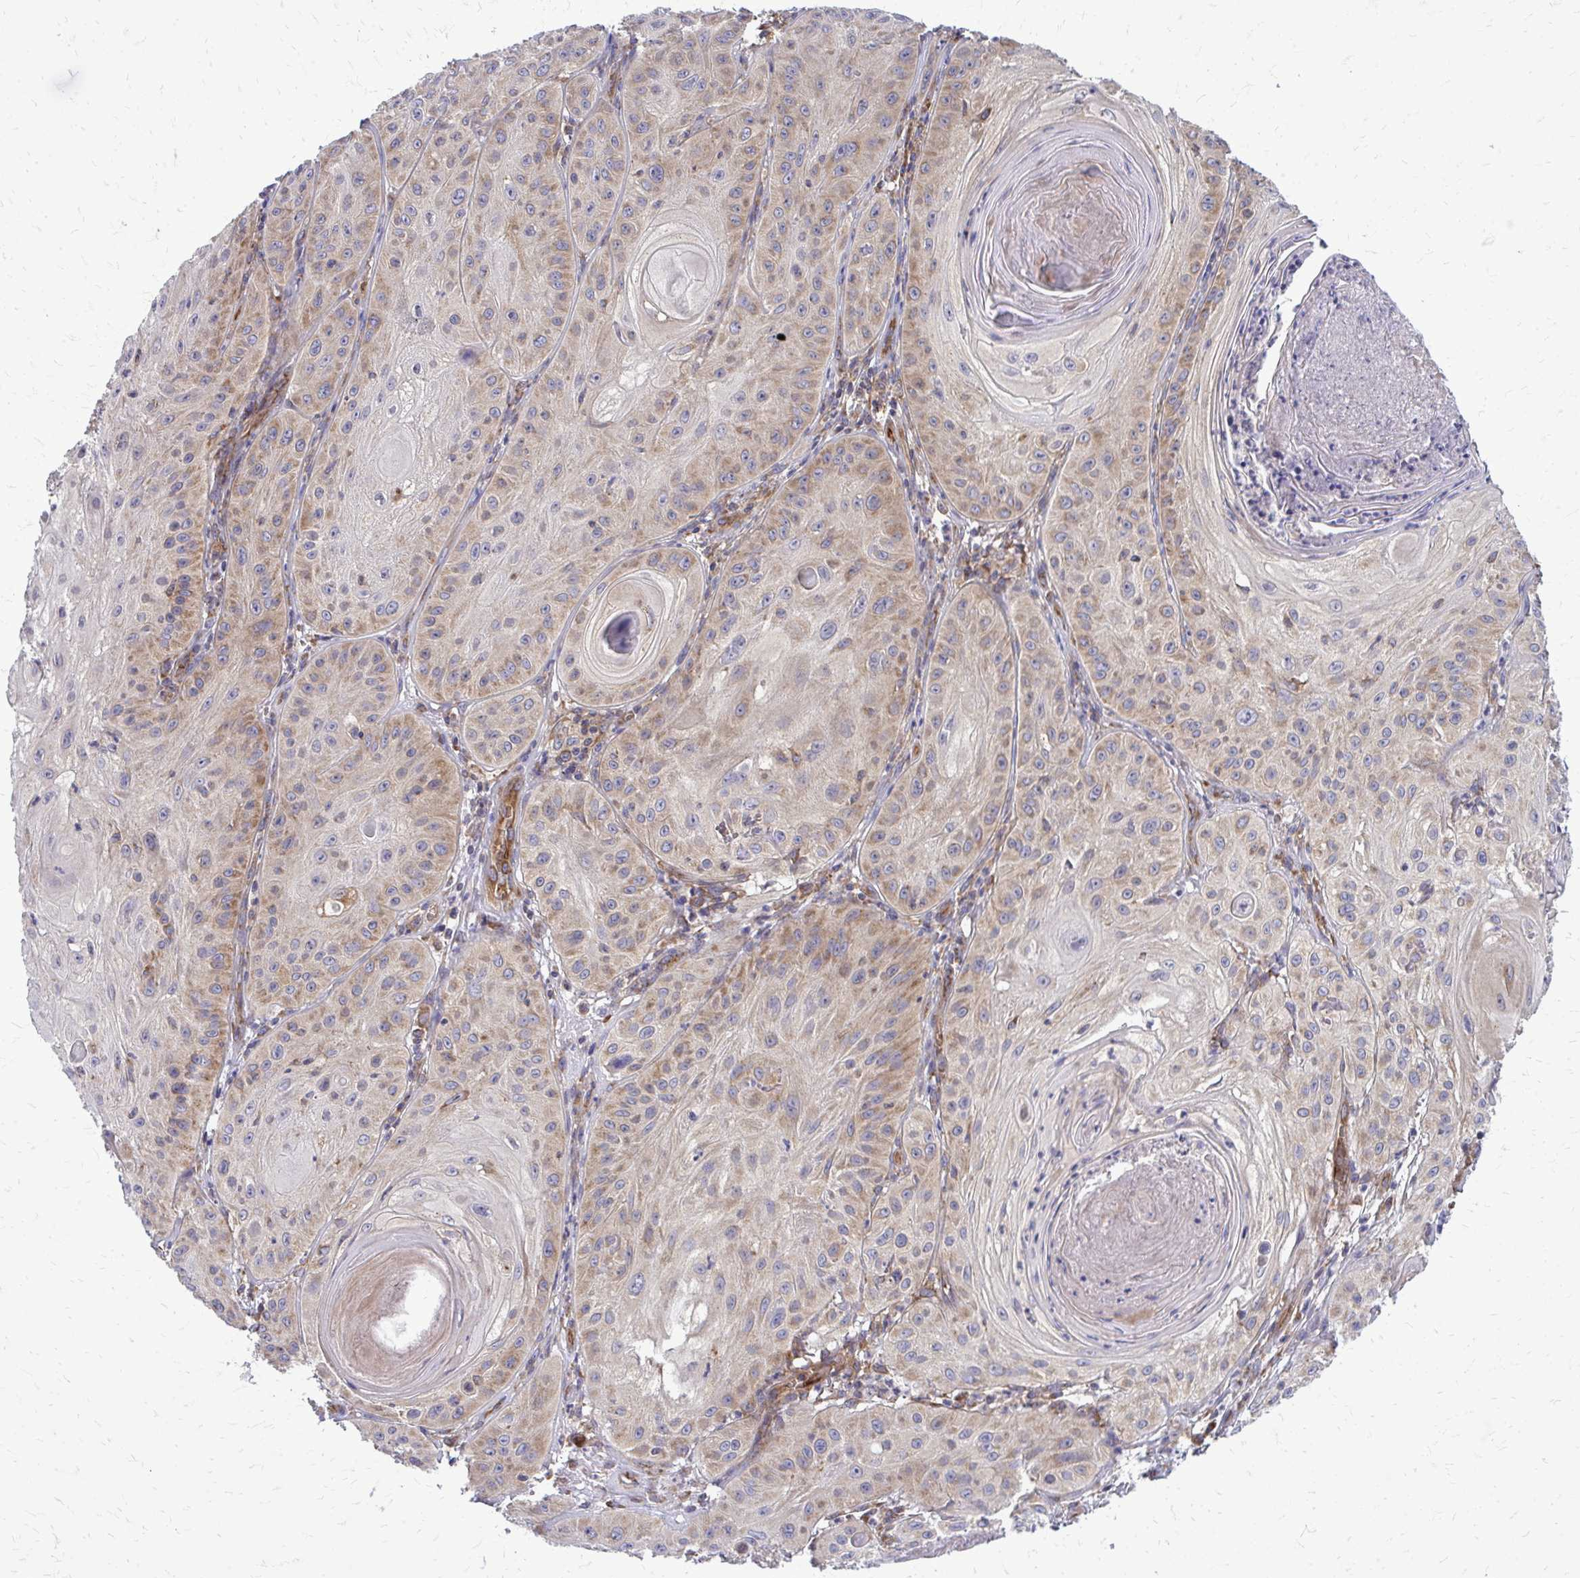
{"staining": {"intensity": "moderate", "quantity": "25%-75%", "location": "cytoplasmic/membranous"}, "tissue": "skin cancer", "cell_type": "Tumor cells", "image_type": "cancer", "snomed": [{"axis": "morphology", "description": "Squamous cell carcinoma, NOS"}, {"axis": "topography", "description": "Skin"}], "caption": "Immunohistochemical staining of skin cancer (squamous cell carcinoma) exhibits medium levels of moderate cytoplasmic/membranous expression in approximately 25%-75% of tumor cells. (IHC, brightfield microscopy, high magnification).", "gene": "PDK4", "patient": {"sex": "male", "age": 85}}